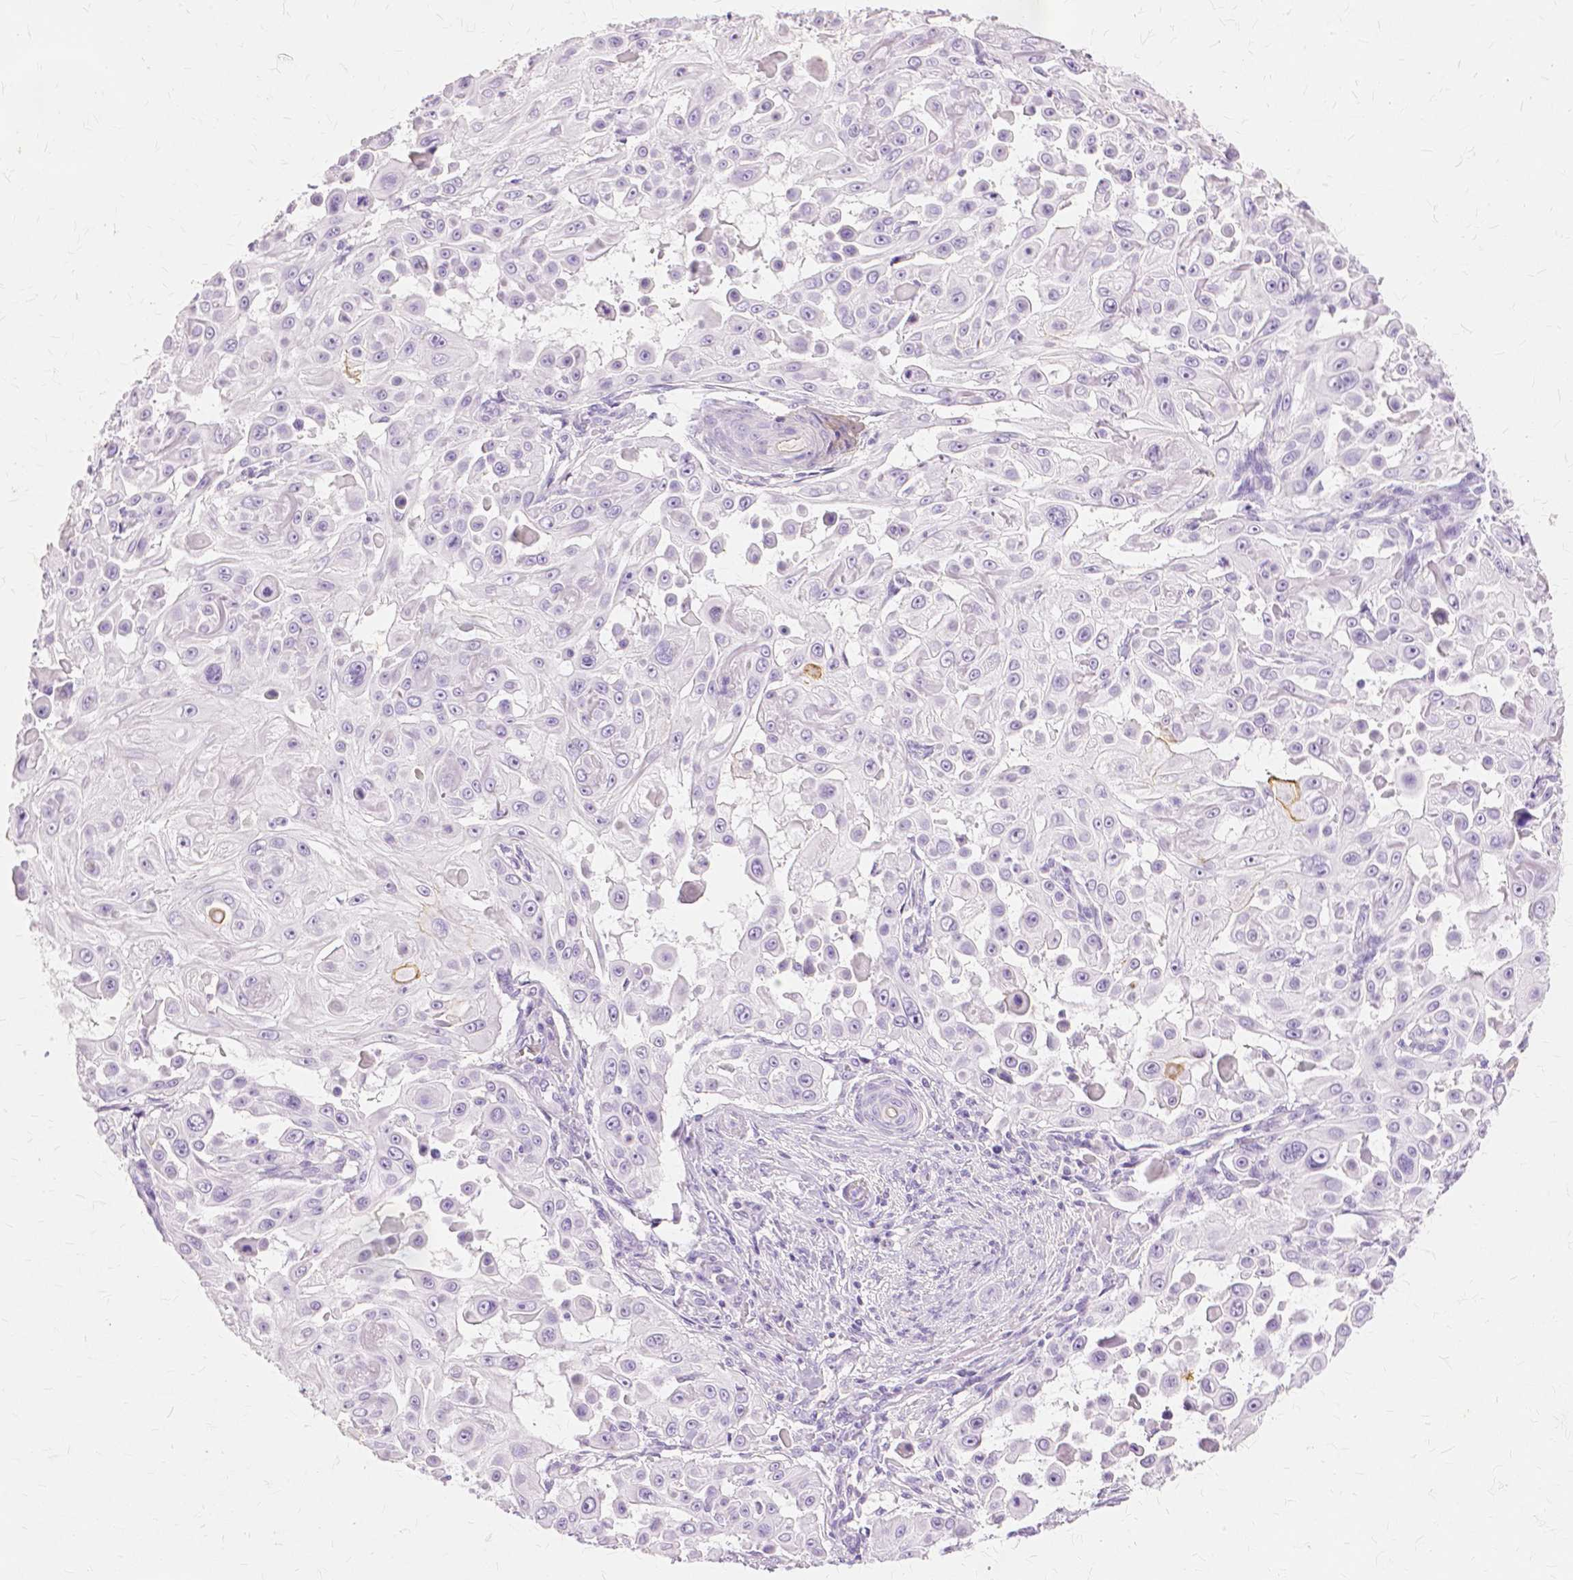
{"staining": {"intensity": "negative", "quantity": "none", "location": "none"}, "tissue": "skin cancer", "cell_type": "Tumor cells", "image_type": "cancer", "snomed": [{"axis": "morphology", "description": "Squamous cell carcinoma, NOS"}, {"axis": "topography", "description": "Skin"}], "caption": "Tumor cells are negative for brown protein staining in skin cancer (squamous cell carcinoma).", "gene": "TGM1", "patient": {"sex": "male", "age": 91}}